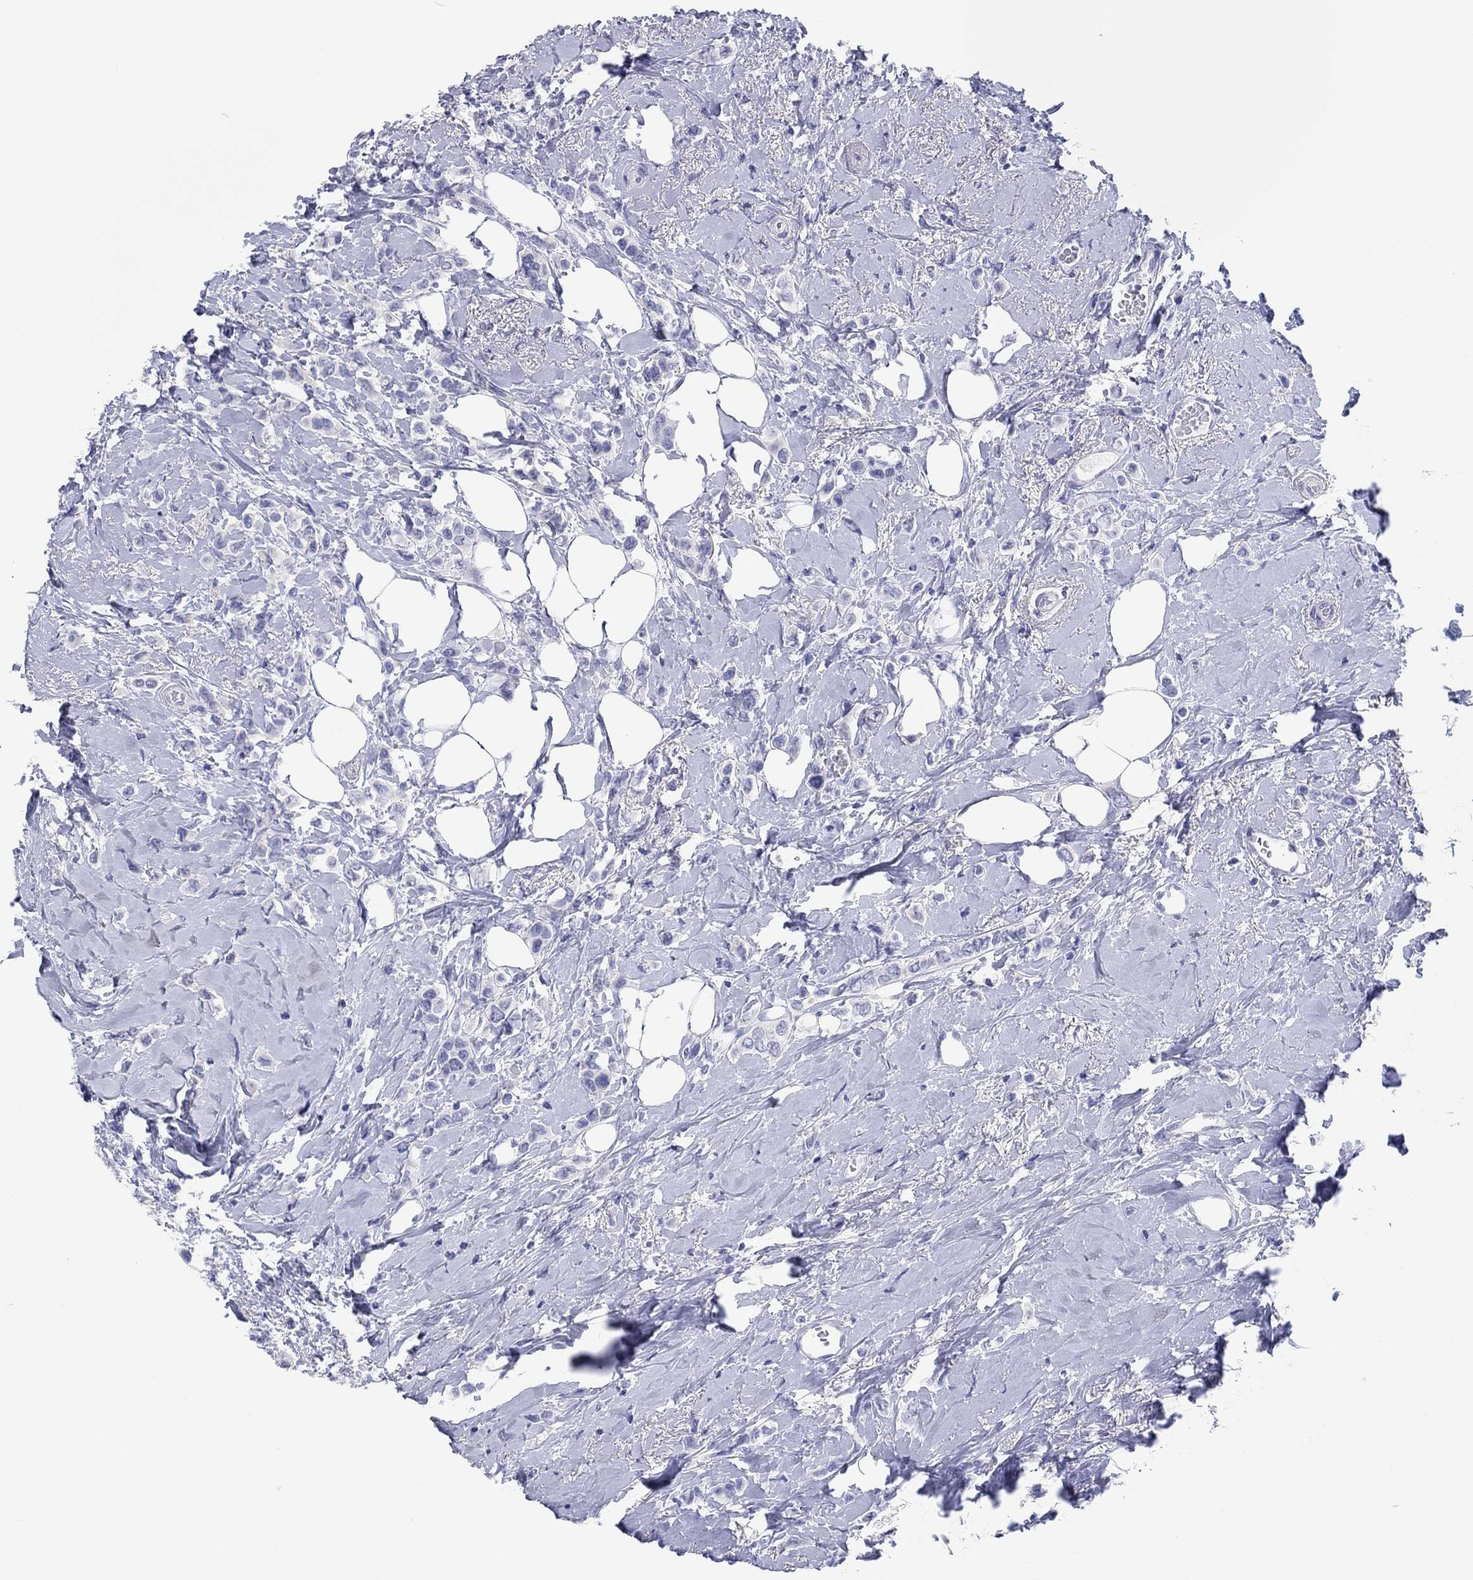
{"staining": {"intensity": "negative", "quantity": "none", "location": "none"}, "tissue": "breast cancer", "cell_type": "Tumor cells", "image_type": "cancer", "snomed": [{"axis": "morphology", "description": "Lobular carcinoma"}, {"axis": "topography", "description": "Breast"}], "caption": "This image is of breast lobular carcinoma stained with immunohistochemistry to label a protein in brown with the nuclei are counter-stained blue. There is no staining in tumor cells.", "gene": "ERICH3", "patient": {"sex": "female", "age": 66}}